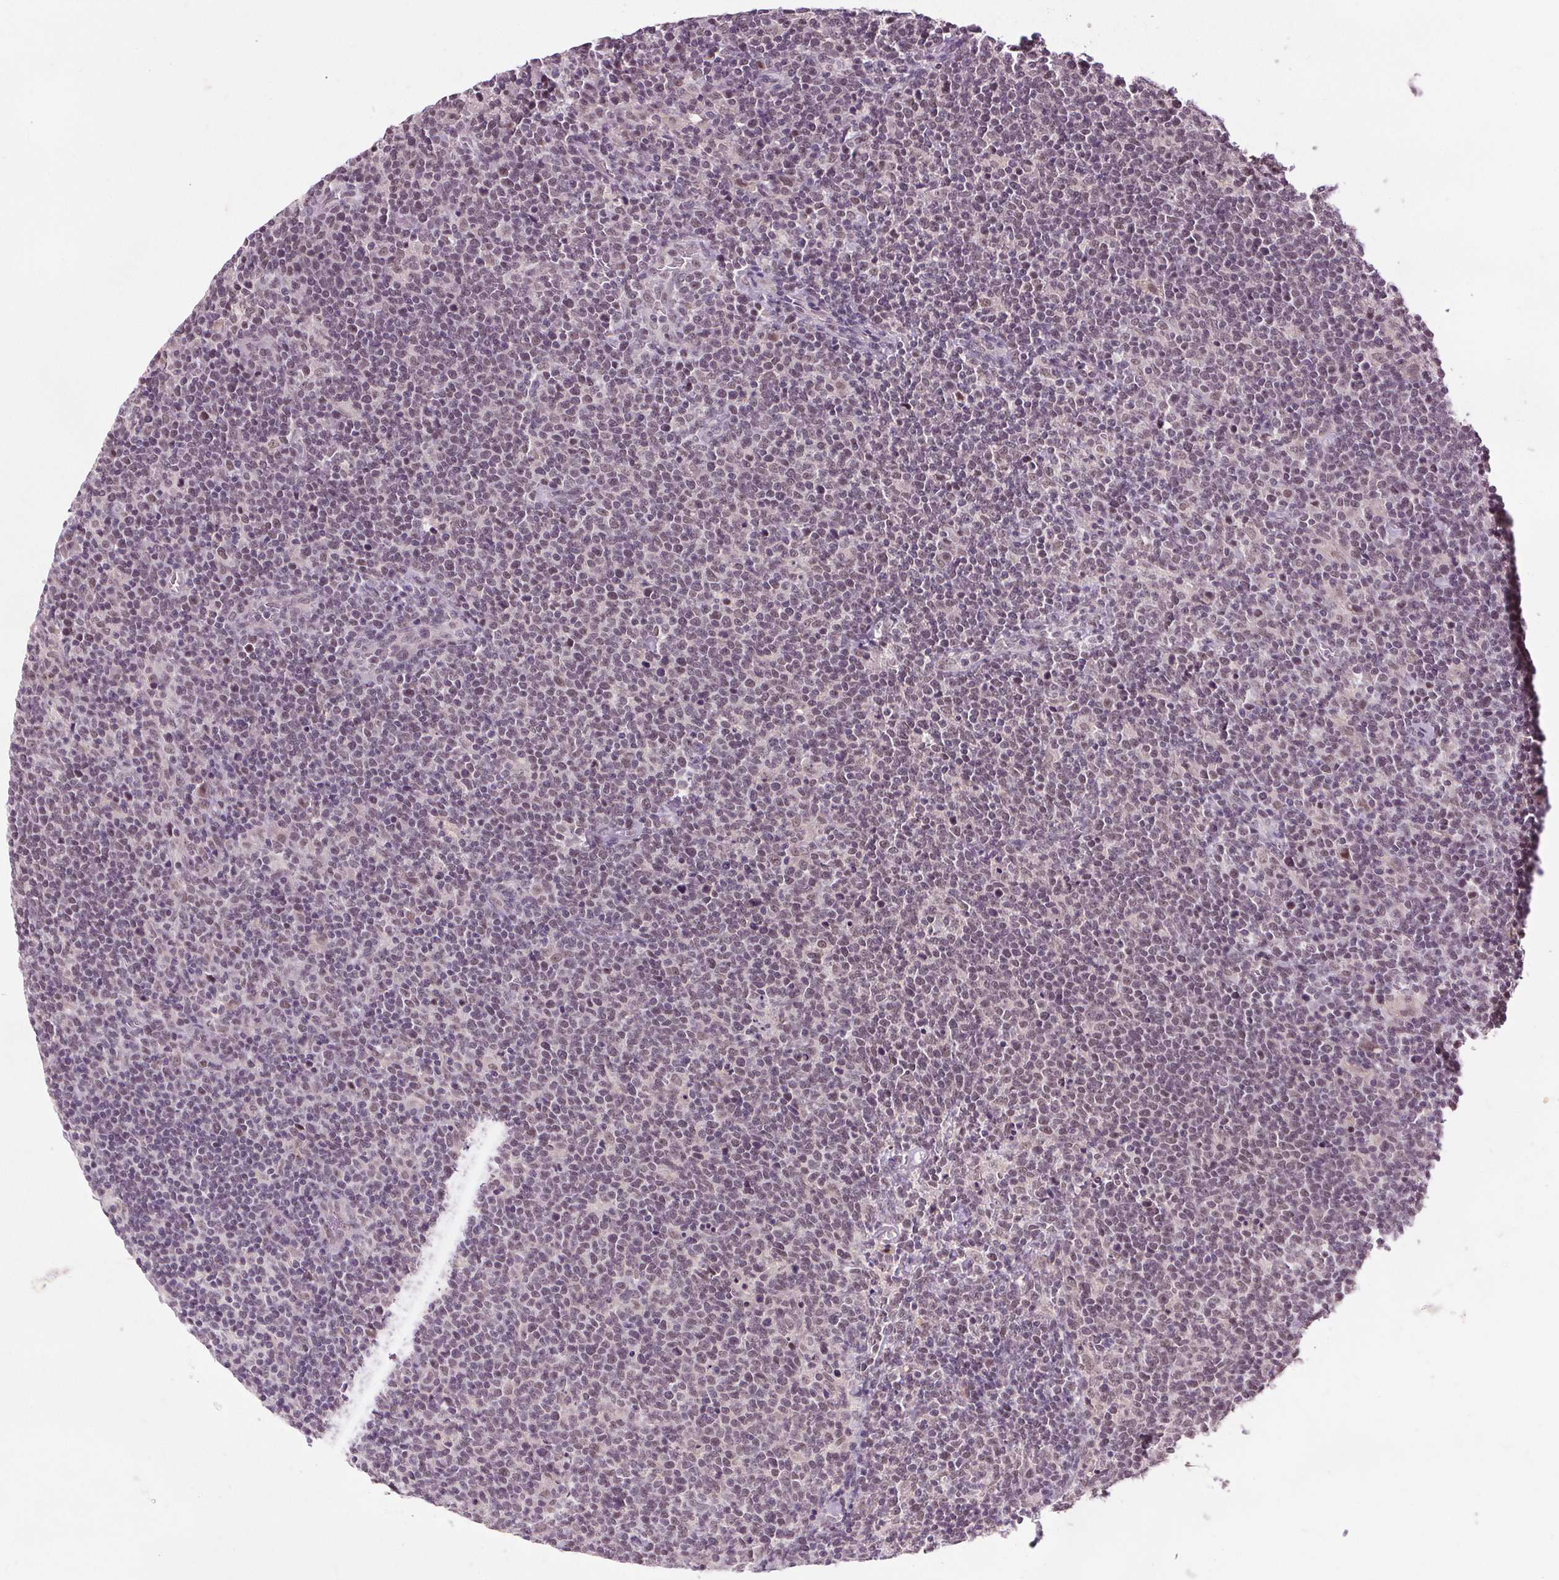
{"staining": {"intensity": "weak", "quantity": "25%-75%", "location": "nuclear"}, "tissue": "lymphoma", "cell_type": "Tumor cells", "image_type": "cancer", "snomed": [{"axis": "morphology", "description": "Malignant lymphoma, non-Hodgkin's type, High grade"}, {"axis": "topography", "description": "Lymph node"}], "caption": "DAB (3,3'-diaminobenzidine) immunohistochemical staining of lymphoma reveals weak nuclear protein positivity in about 25%-75% of tumor cells.", "gene": "MED6", "patient": {"sex": "male", "age": 61}}